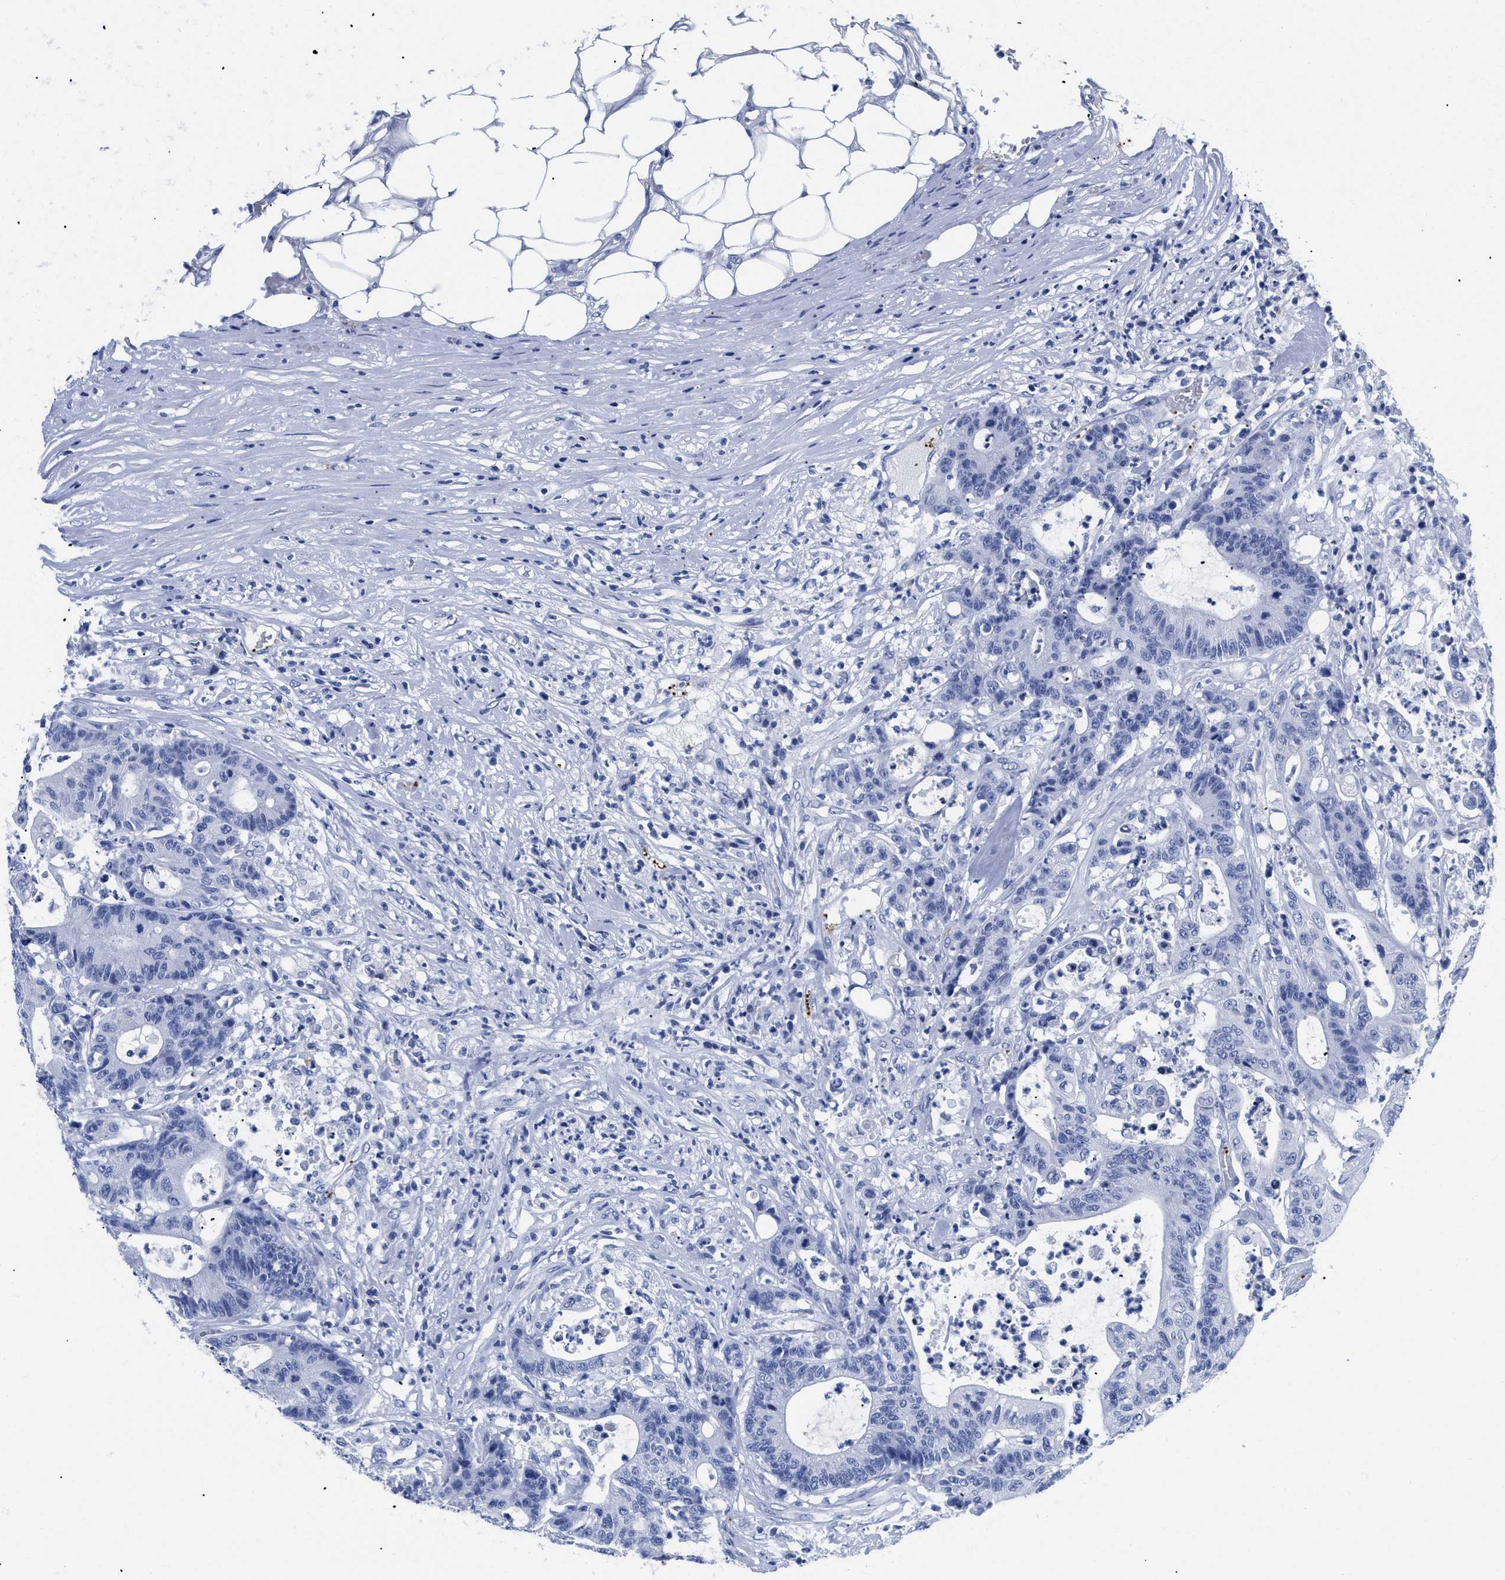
{"staining": {"intensity": "negative", "quantity": "none", "location": "none"}, "tissue": "colorectal cancer", "cell_type": "Tumor cells", "image_type": "cancer", "snomed": [{"axis": "morphology", "description": "Adenocarcinoma, NOS"}, {"axis": "topography", "description": "Colon"}], "caption": "High power microscopy micrograph of an IHC histopathology image of colorectal cancer (adenocarcinoma), revealing no significant staining in tumor cells. (Stains: DAB IHC with hematoxylin counter stain, Microscopy: brightfield microscopy at high magnification).", "gene": "TREML1", "patient": {"sex": "female", "age": 84}}